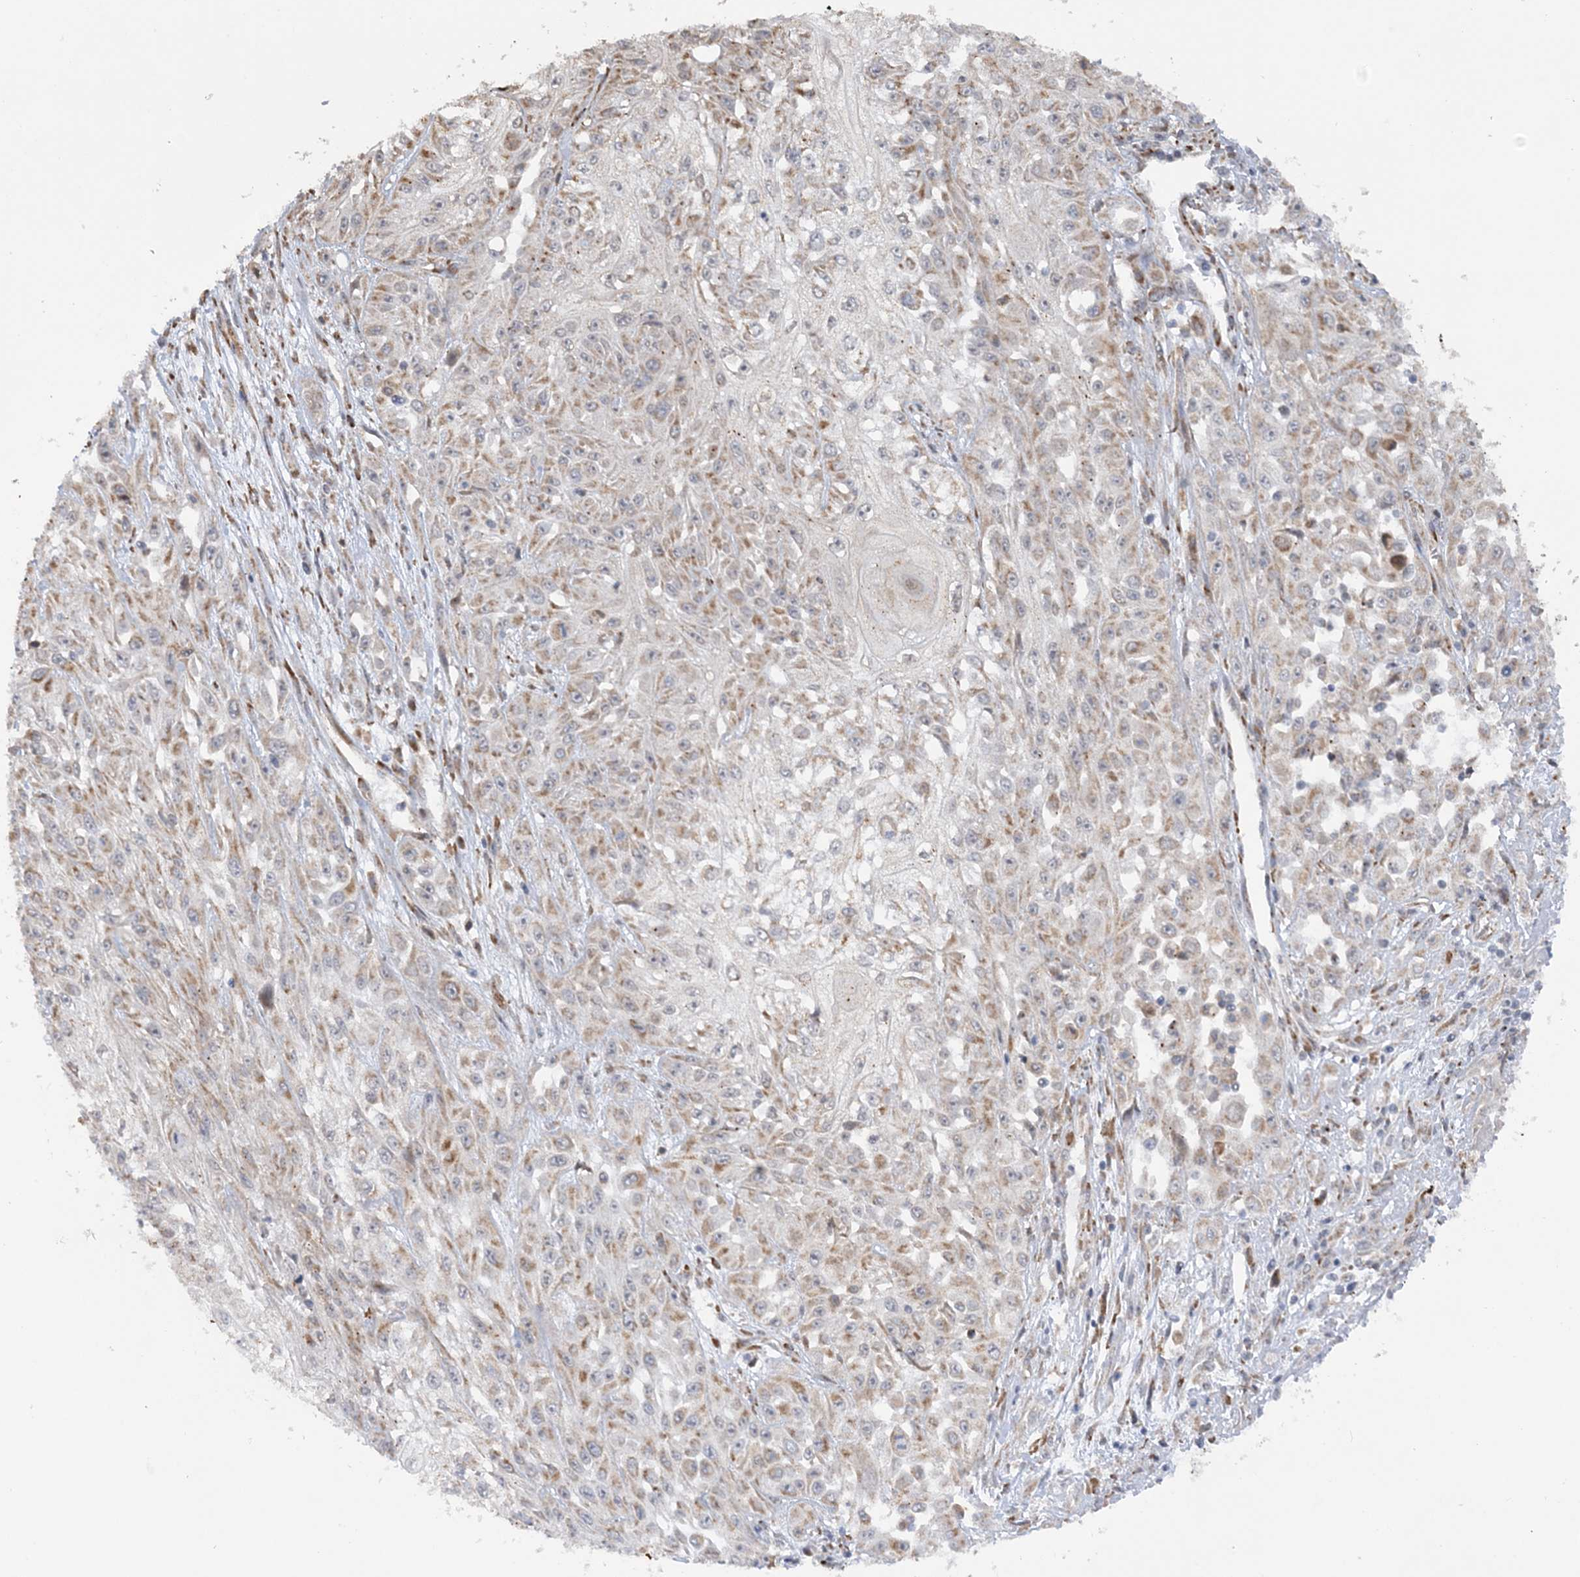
{"staining": {"intensity": "weak", "quantity": ">75%", "location": "cytoplasmic/membranous"}, "tissue": "skin cancer", "cell_type": "Tumor cells", "image_type": "cancer", "snomed": [{"axis": "morphology", "description": "Squamous cell carcinoma, NOS"}, {"axis": "morphology", "description": "Squamous cell carcinoma, metastatic, NOS"}, {"axis": "topography", "description": "Skin"}, {"axis": "topography", "description": "Lymph node"}], "caption": "A brown stain labels weak cytoplasmic/membranous staining of a protein in skin cancer (metastatic squamous cell carcinoma) tumor cells. The protein is shown in brown color, while the nuclei are stained blue.", "gene": "MRPL47", "patient": {"sex": "male", "age": 75}}